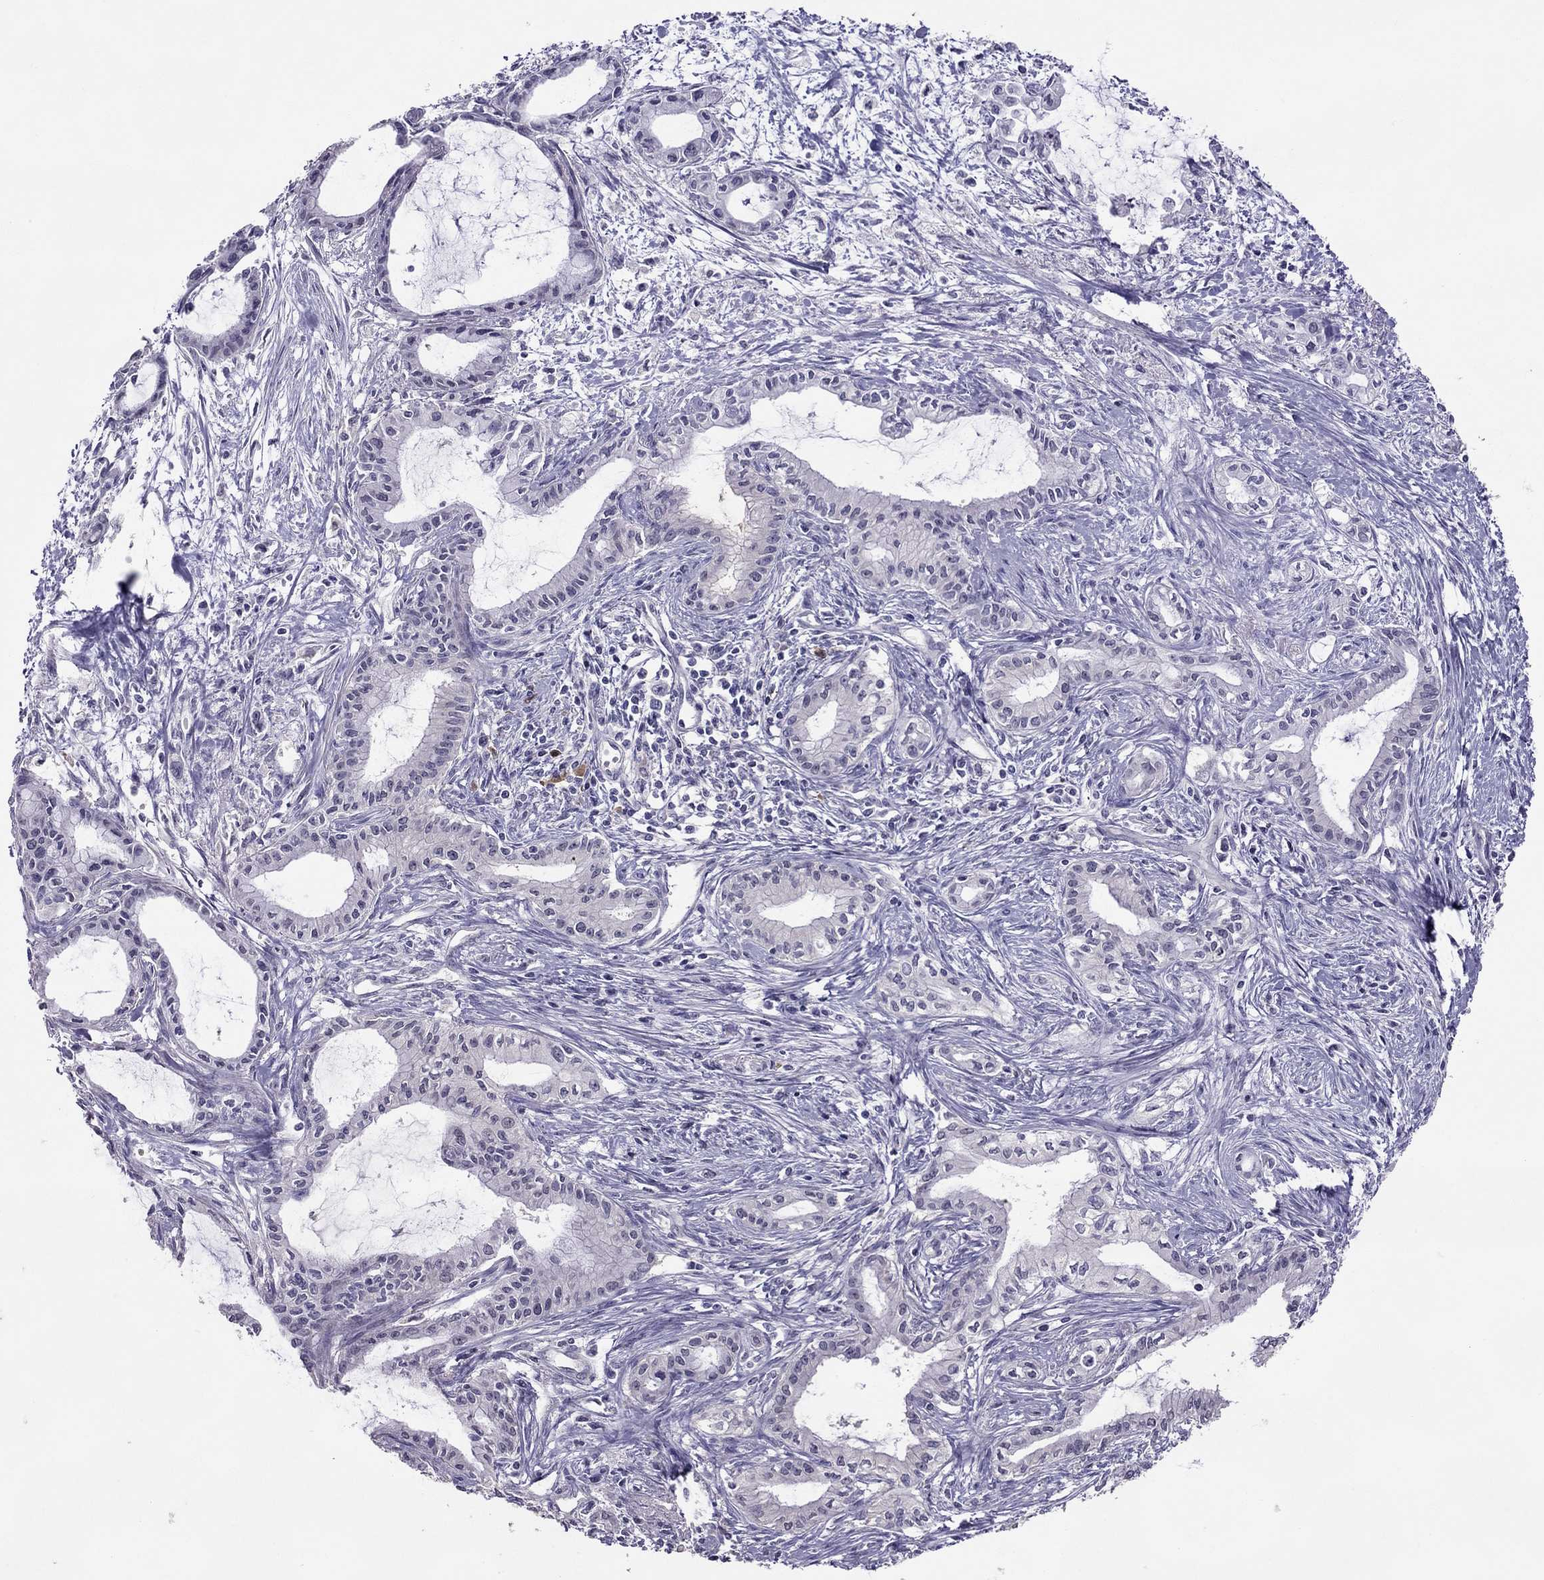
{"staining": {"intensity": "negative", "quantity": "none", "location": "none"}, "tissue": "pancreatic cancer", "cell_type": "Tumor cells", "image_type": "cancer", "snomed": [{"axis": "morphology", "description": "Adenocarcinoma, NOS"}, {"axis": "topography", "description": "Pancreas"}], "caption": "High power microscopy image of an immunohistochemistry photomicrograph of pancreatic cancer, revealing no significant expression in tumor cells.", "gene": "LRRC46", "patient": {"sex": "male", "age": 48}}